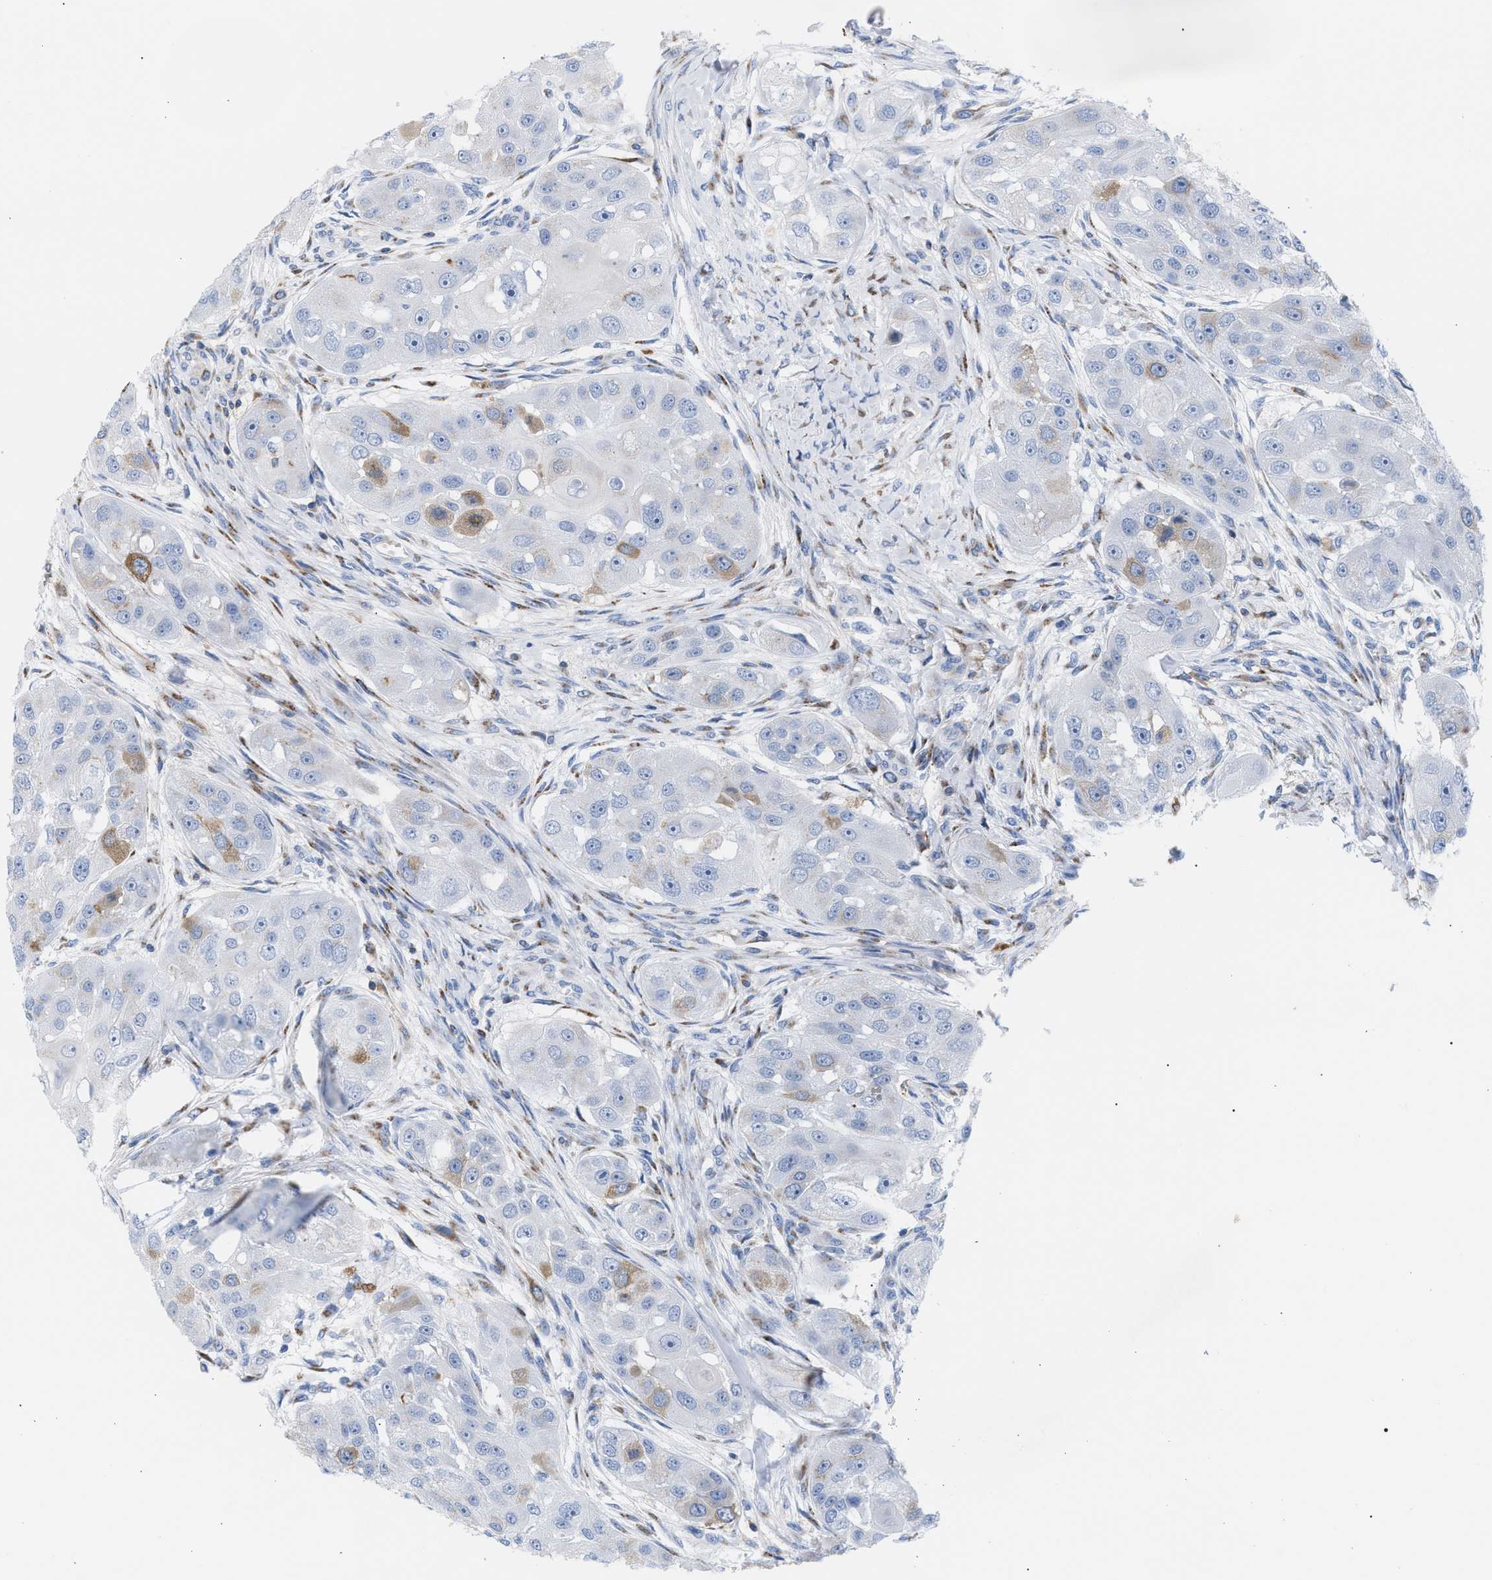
{"staining": {"intensity": "weak", "quantity": "<25%", "location": "cytoplasmic/membranous"}, "tissue": "head and neck cancer", "cell_type": "Tumor cells", "image_type": "cancer", "snomed": [{"axis": "morphology", "description": "Normal tissue, NOS"}, {"axis": "morphology", "description": "Squamous cell carcinoma, NOS"}, {"axis": "topography", "description": "Skeletal muscle"}, {"axis": "topography", "description": "Head-Neck"}], "caption": "A histopathology image of human head and neck squamous cell carcinoma is negative for staining in tumor cells.", "gene": "TACC3", "patient": {"sex": "male", "age": 51}}